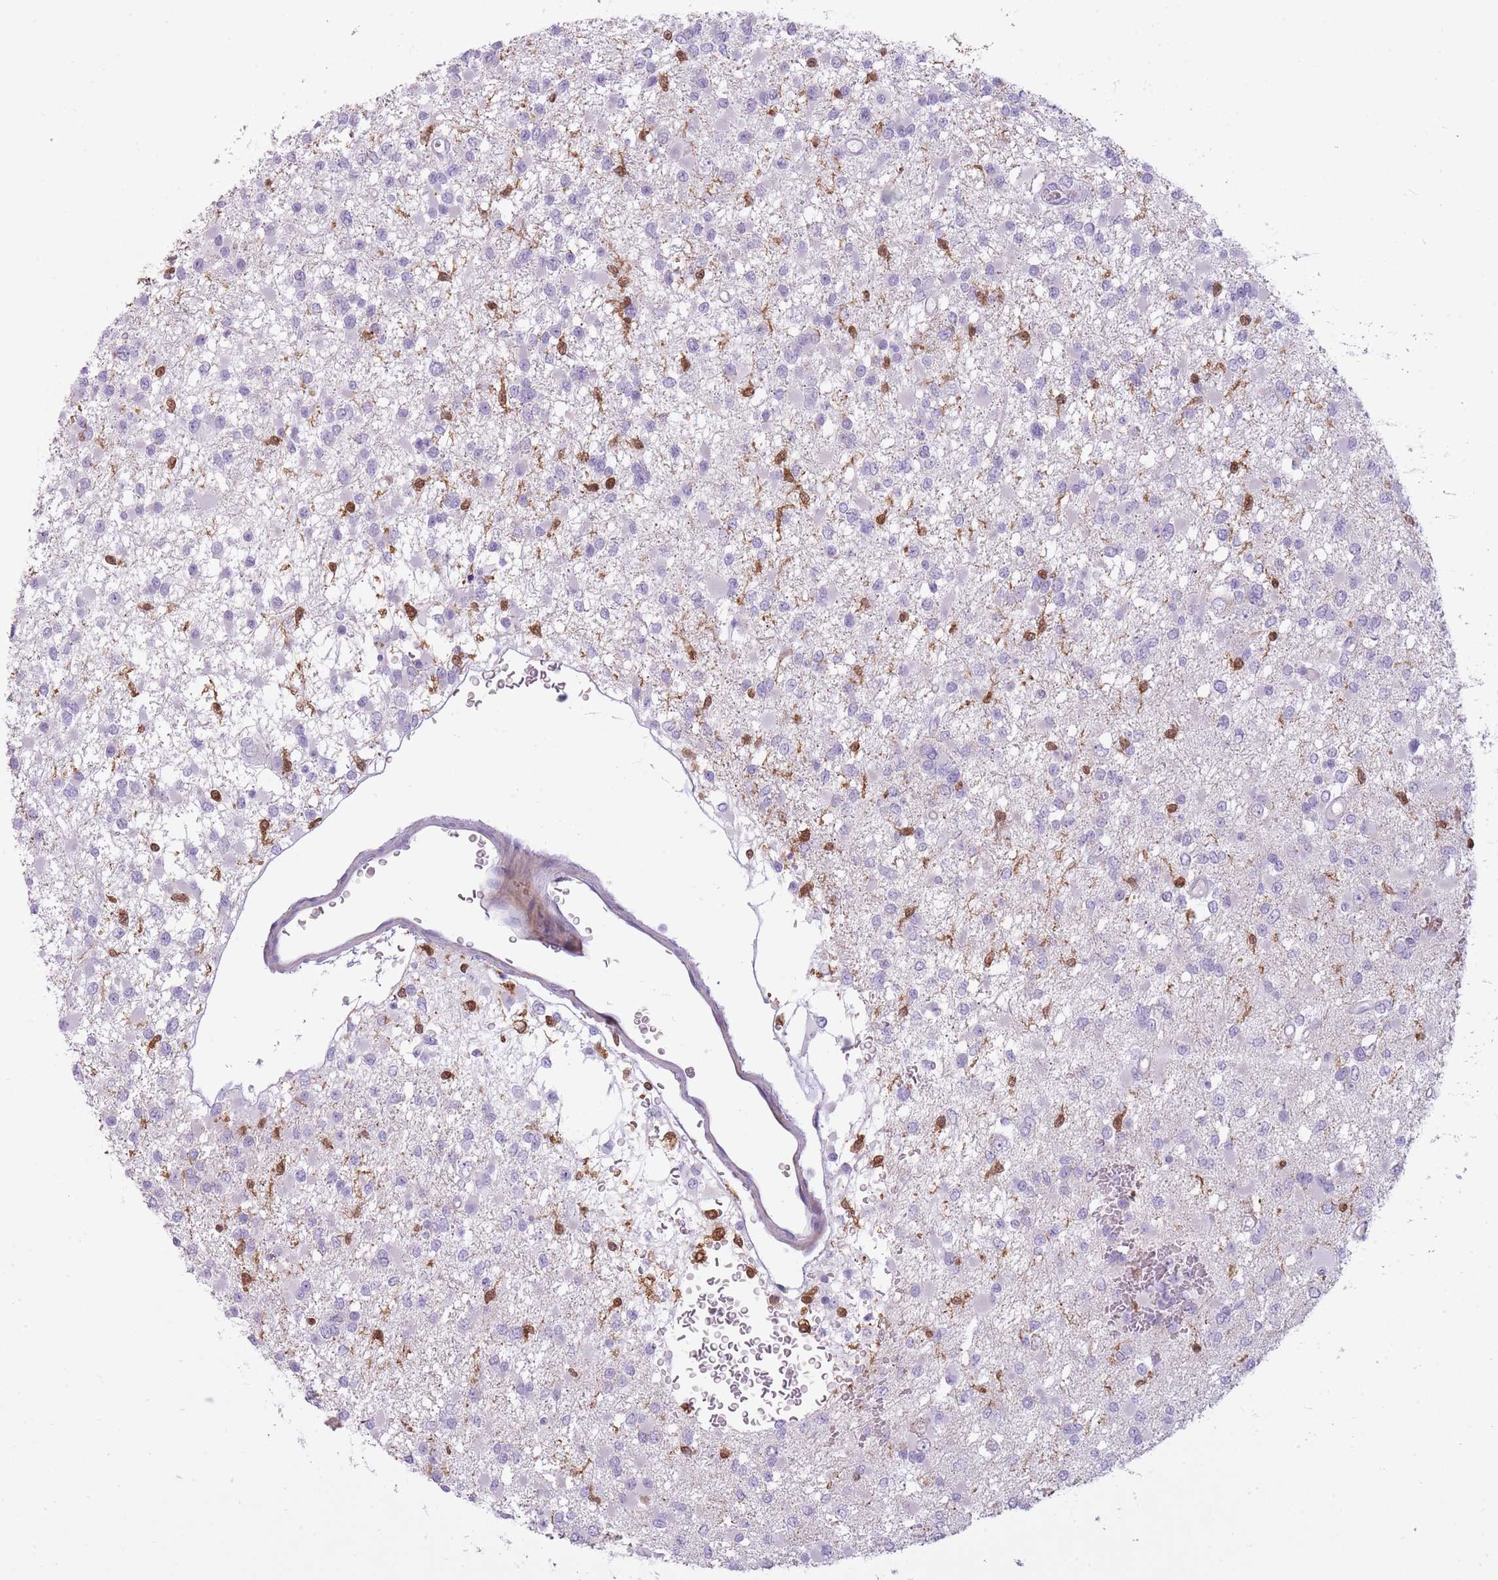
{"staining": {"intensity": "moderate", "quantity": "<25%", "location": "cytoplasmic/membranous,nuclear"}, "tissue": "glioma", "cell_type": "Tumor cells", "image_type": "cancer", "snomed": [{"axis": "morphology", "description": "Glioma, malignant, Low grade"}, {"axis": "topography", "description": "Brain"}], "caption": "Low-grade glioma (malignant) stained with immunohistochemistry displays moderate cytoplasmic/membranous and nuclear staining in about <25% of tumor cells.", "gene": "LGALS9", "patient": {"sex": "female", "age": 22}}